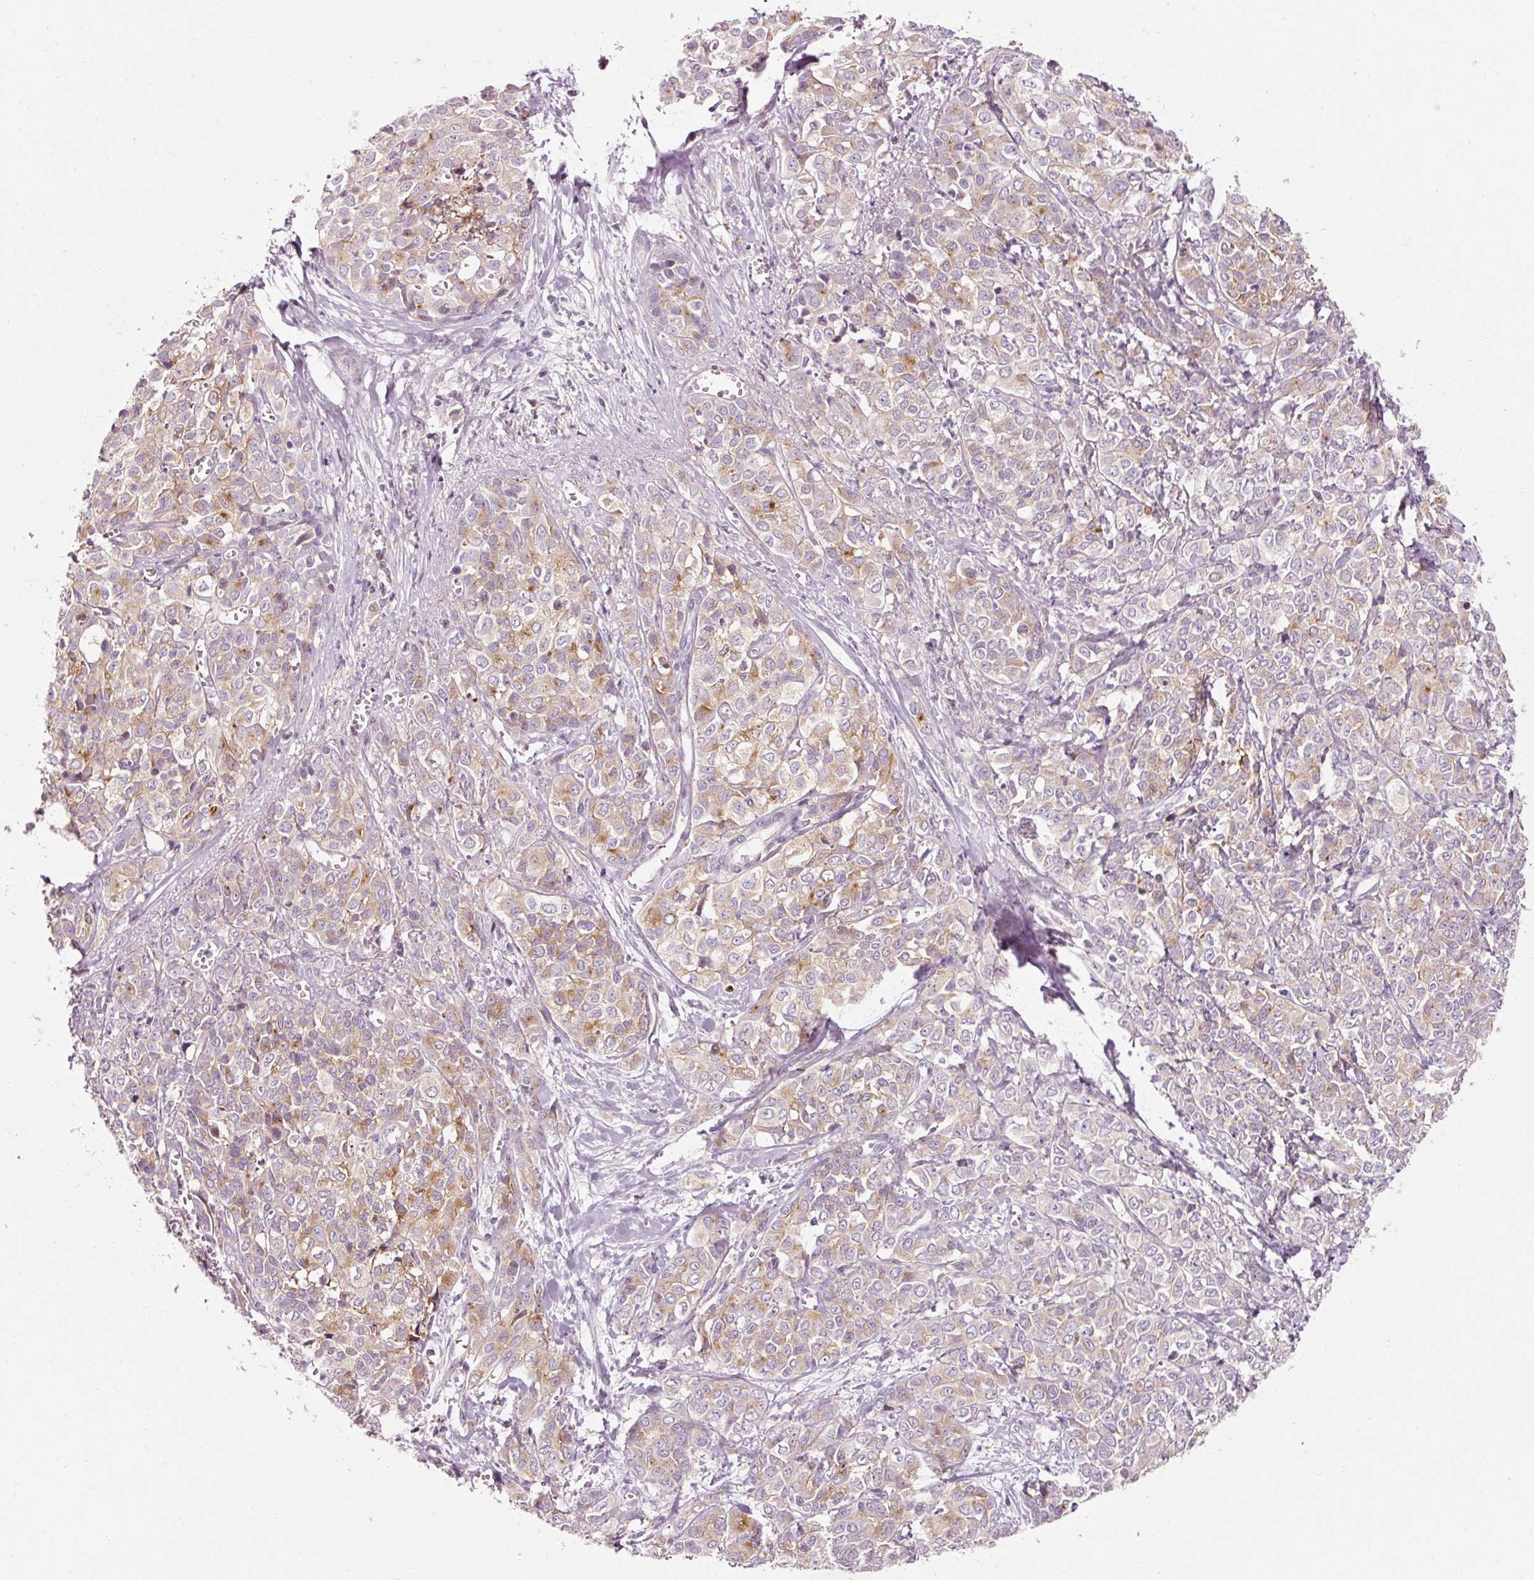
{"staining": {"intensity": "moderate", "quantity": "<25%", "location": "cytoplasmic/membranous"}, "tissue": "liver cancer", "cell_type": "Tumor cells", "image_type": "cancer", "snomed": [{"axis": "morphology", "description": "Cholangiocarcinoma"}, {"axis": "topography", "description": "Liver"}], "caption": "Immunohistochemical staining of human liver cancer (cholangiocarcinoma) displays low levels of moderate cytoplasmic/membranous expression in about <25% of tumor cells.", "gene": "NAPA", "patient": {"sex": "female", "age": 77}}